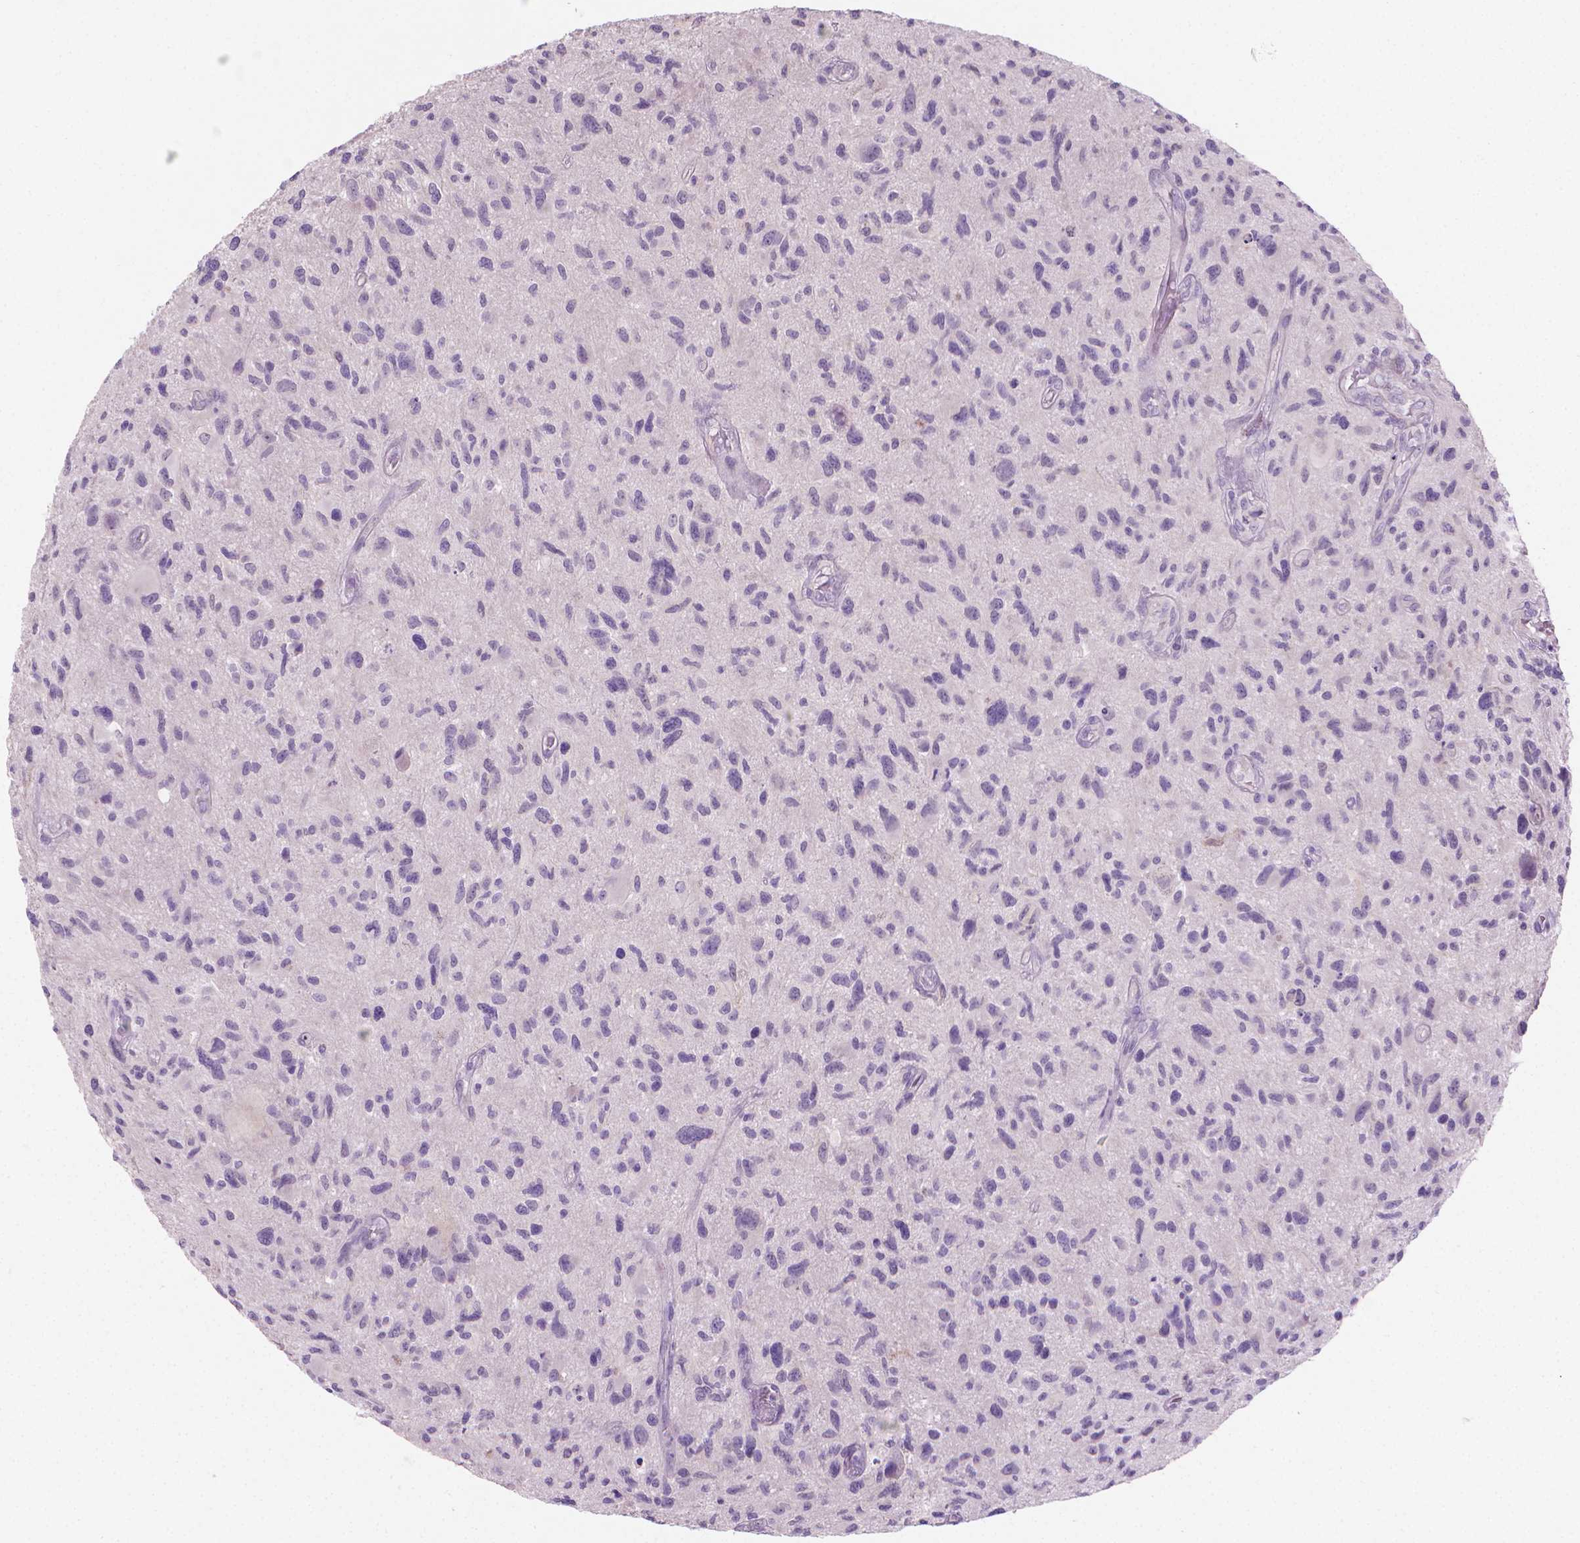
{"staining": {"intensity": "negative", "quantity": "none", "location": "none"}, "tissue": "glioma", "cell_type": "Tumor cells", "image_type": "cancer", "snomed": [{"axis": "morphology", "description": "Glioma, malignant, NOS"}, {"axis": "morphology", "description": "Glioma, malignant, High grade"}, {"axis": "topography", "description": "Brain"}], "caption": "Tumor cells are negative for protein expression in human glioma.", "gene": "GSDMA", "patient": {"sex": "female", "age": 71}}